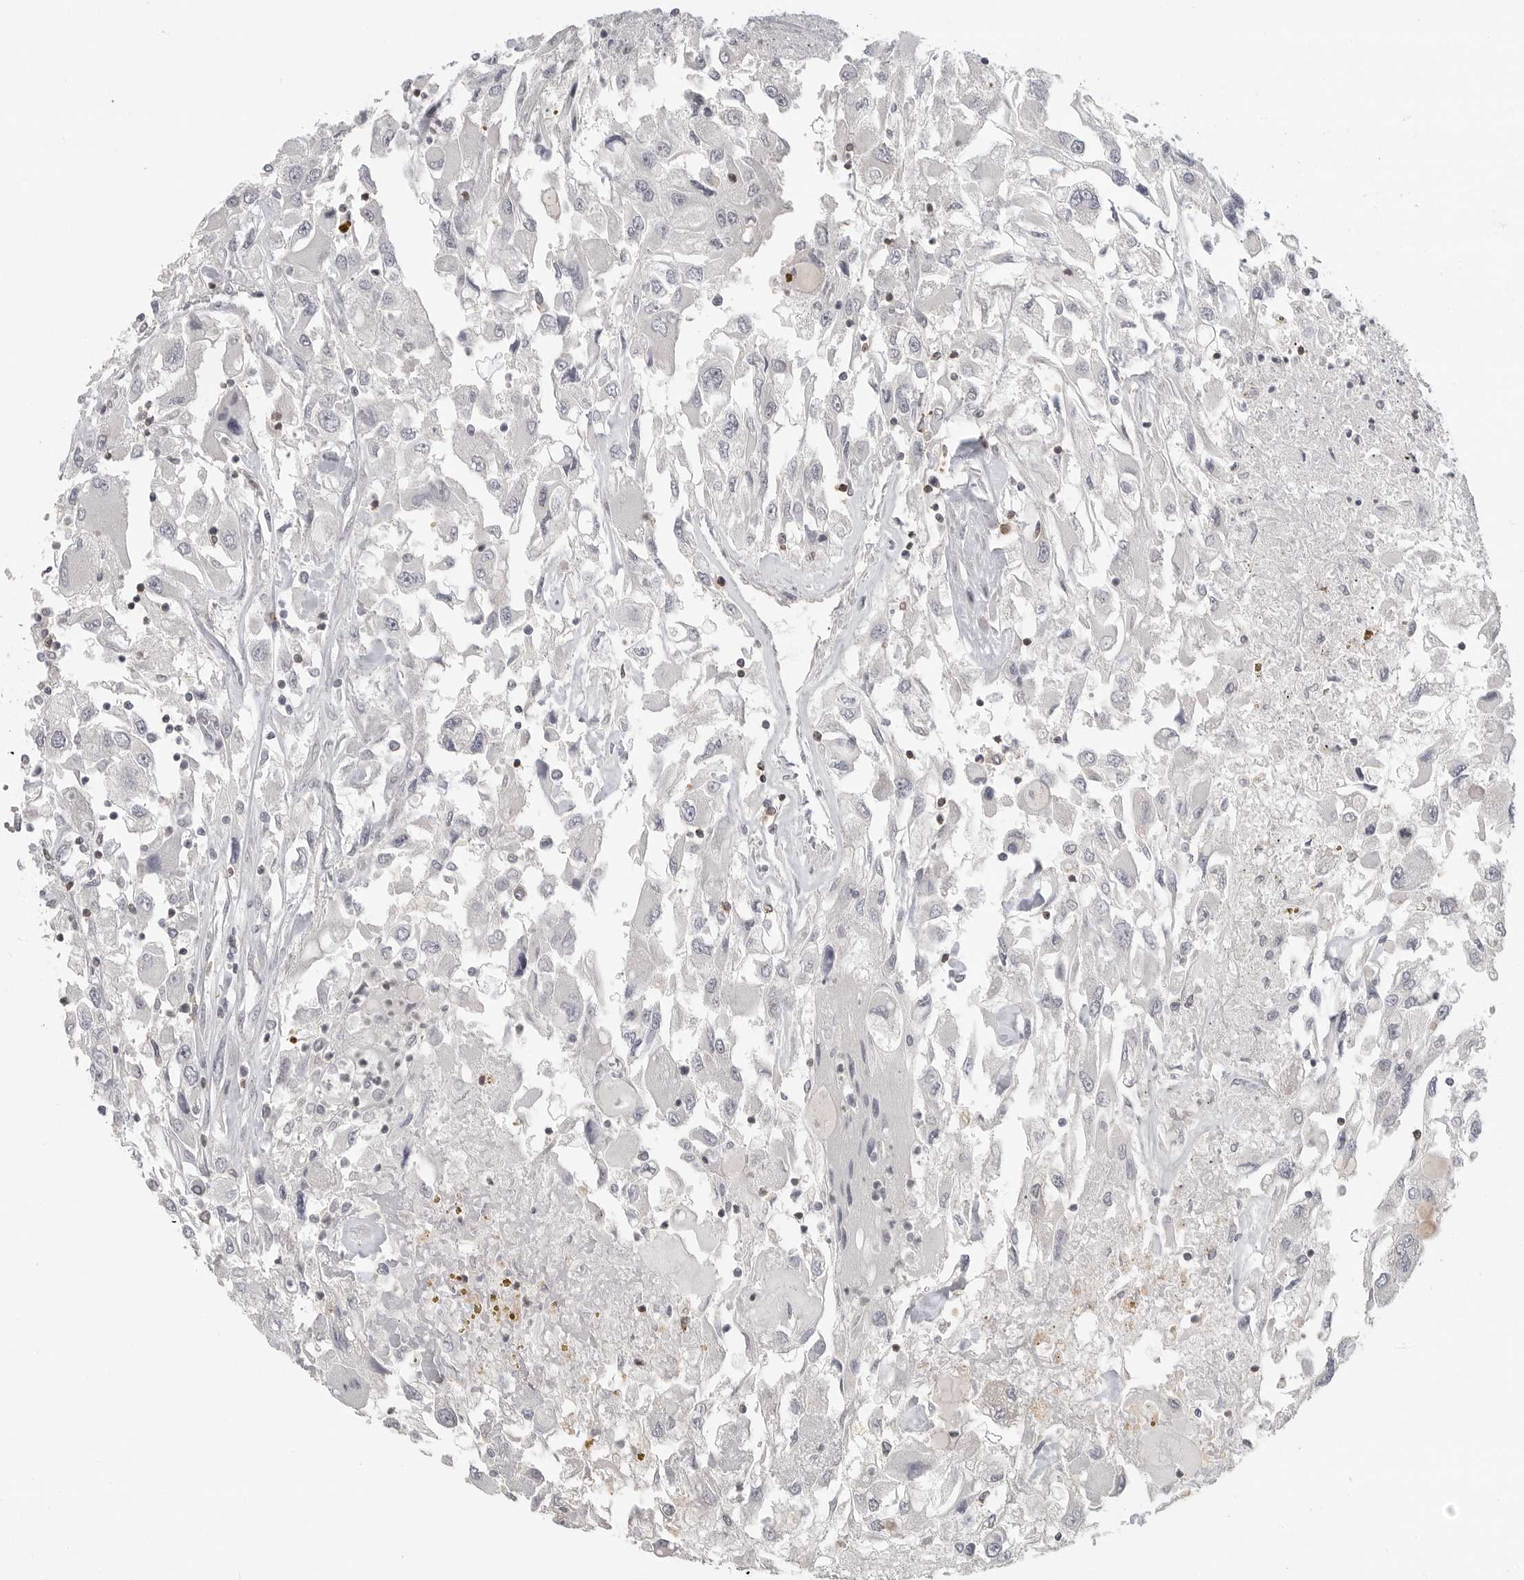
{"staining": {"intensity": "negative", "quantity": "none", "location": "none"}, "tissue": "renal cancer", "cell_type": "Tumor cells", "image_type": "cancer", "snomed": [{"axis": "morphology", "description": "Adenocarcinoma, NOS"}, {"axis": "topography", "description": "Kidney"}], "caption": "An immunohistochemistry micrograph of renal cancer (adenocarcinoma) is shown. There is no staining in tumor cells of renal cancer (adenocarcinoma).", "gene": "SH3KBP1", "patient": {"sex": "female", "age": 52}}